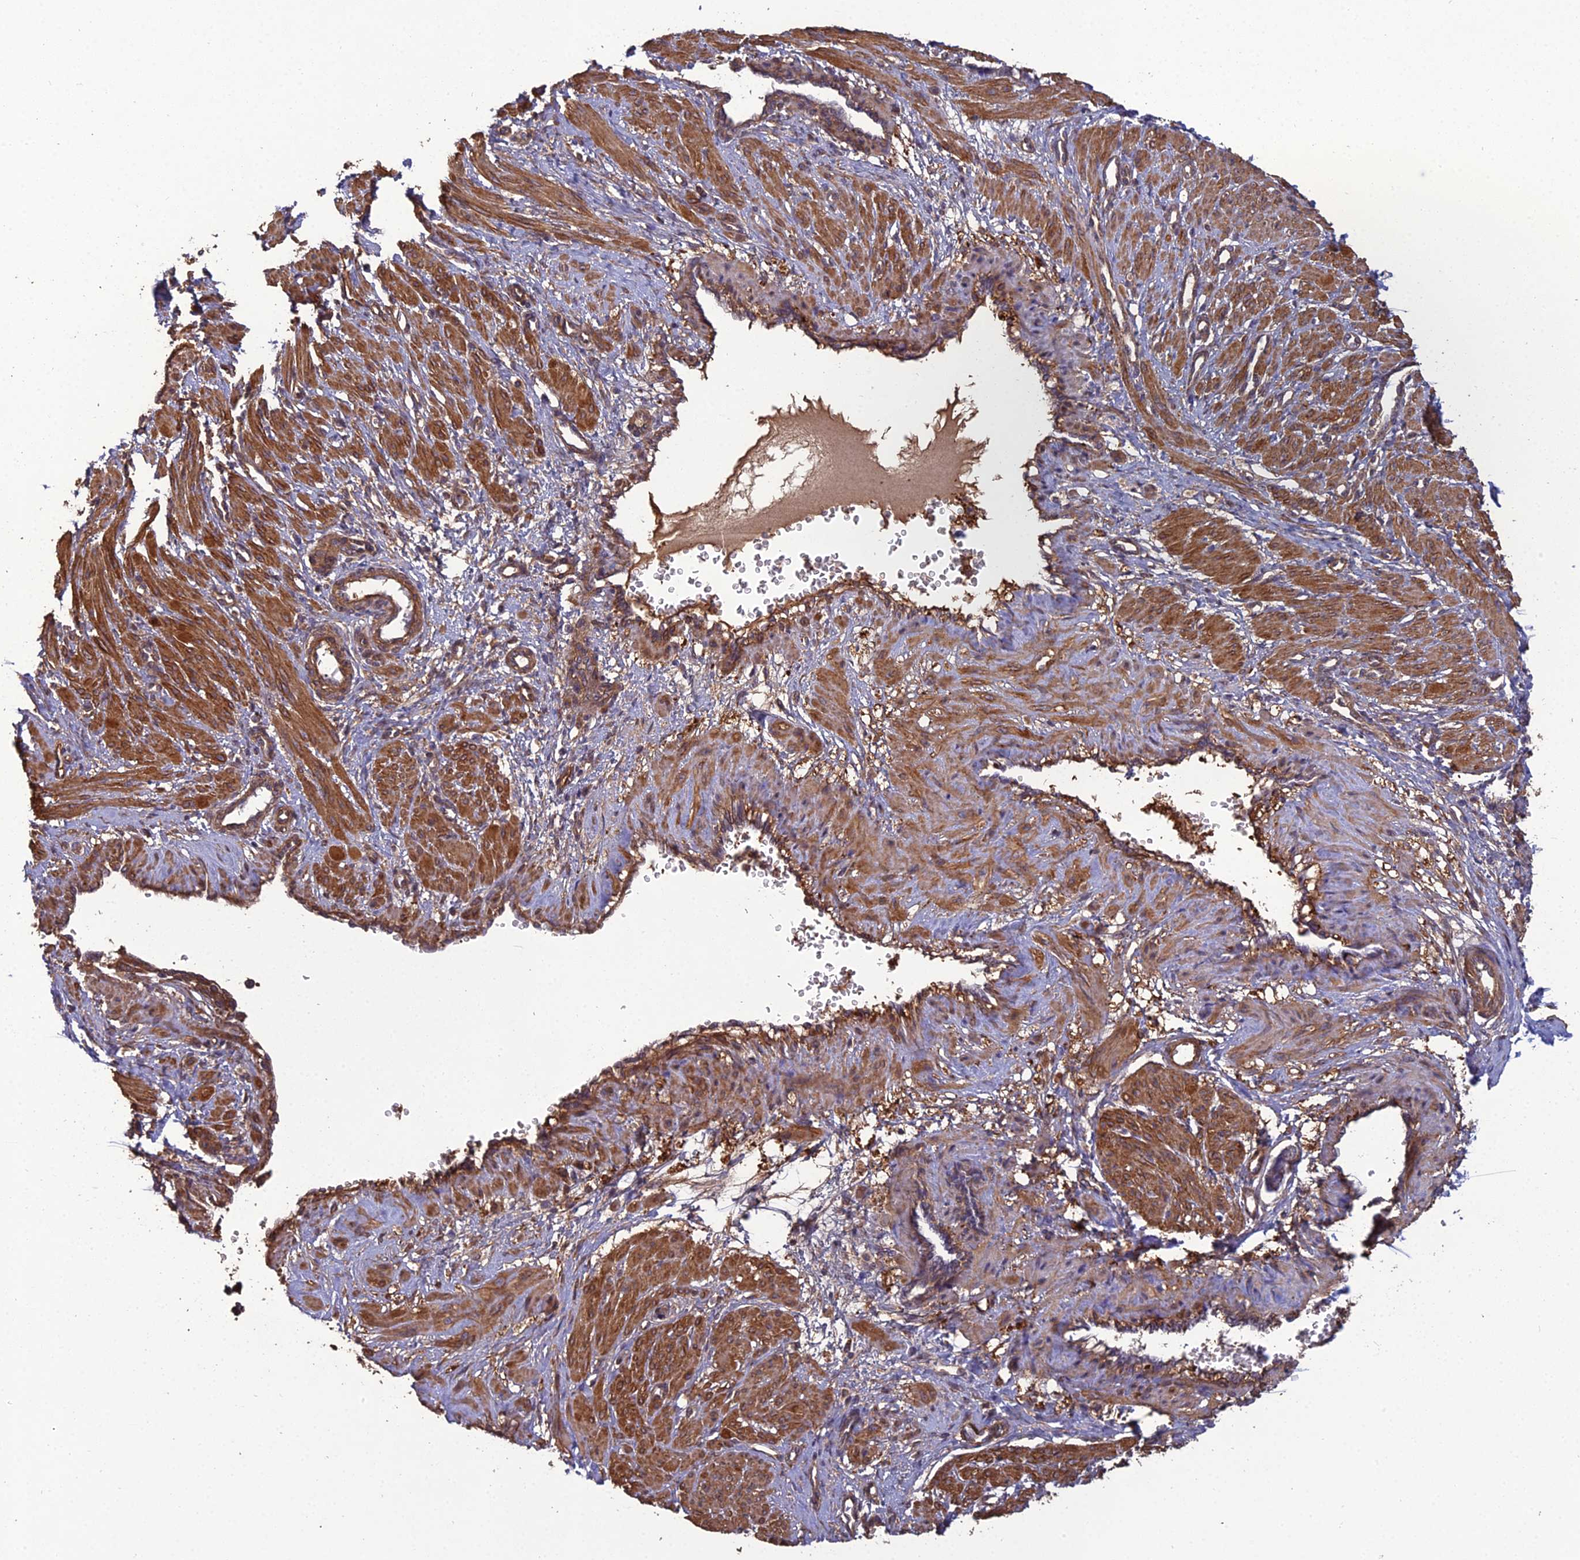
{"staining": {"intensity": "moderate", "quantity": ">75%", "location": "cytoplasmic/membranous"}, "tissue": "smooth muscle", "cell_type": "Smooth muscle cells", "image_type": "normal", "snomed": [{"axis": "morphology", "description": "Normal tissue, NOS"}, {"axis": "topography", "description": "Endometrium"}], "caption": "IHC image of normal human smooth muscle stained for a protein (brown), which shows medium levels of moderate cytoplasmic/membranous positivity in about >75% of smooth muscle cells.", "gene": "ATP6V0A2", "patient": {"sex": "female", "age": 33}}